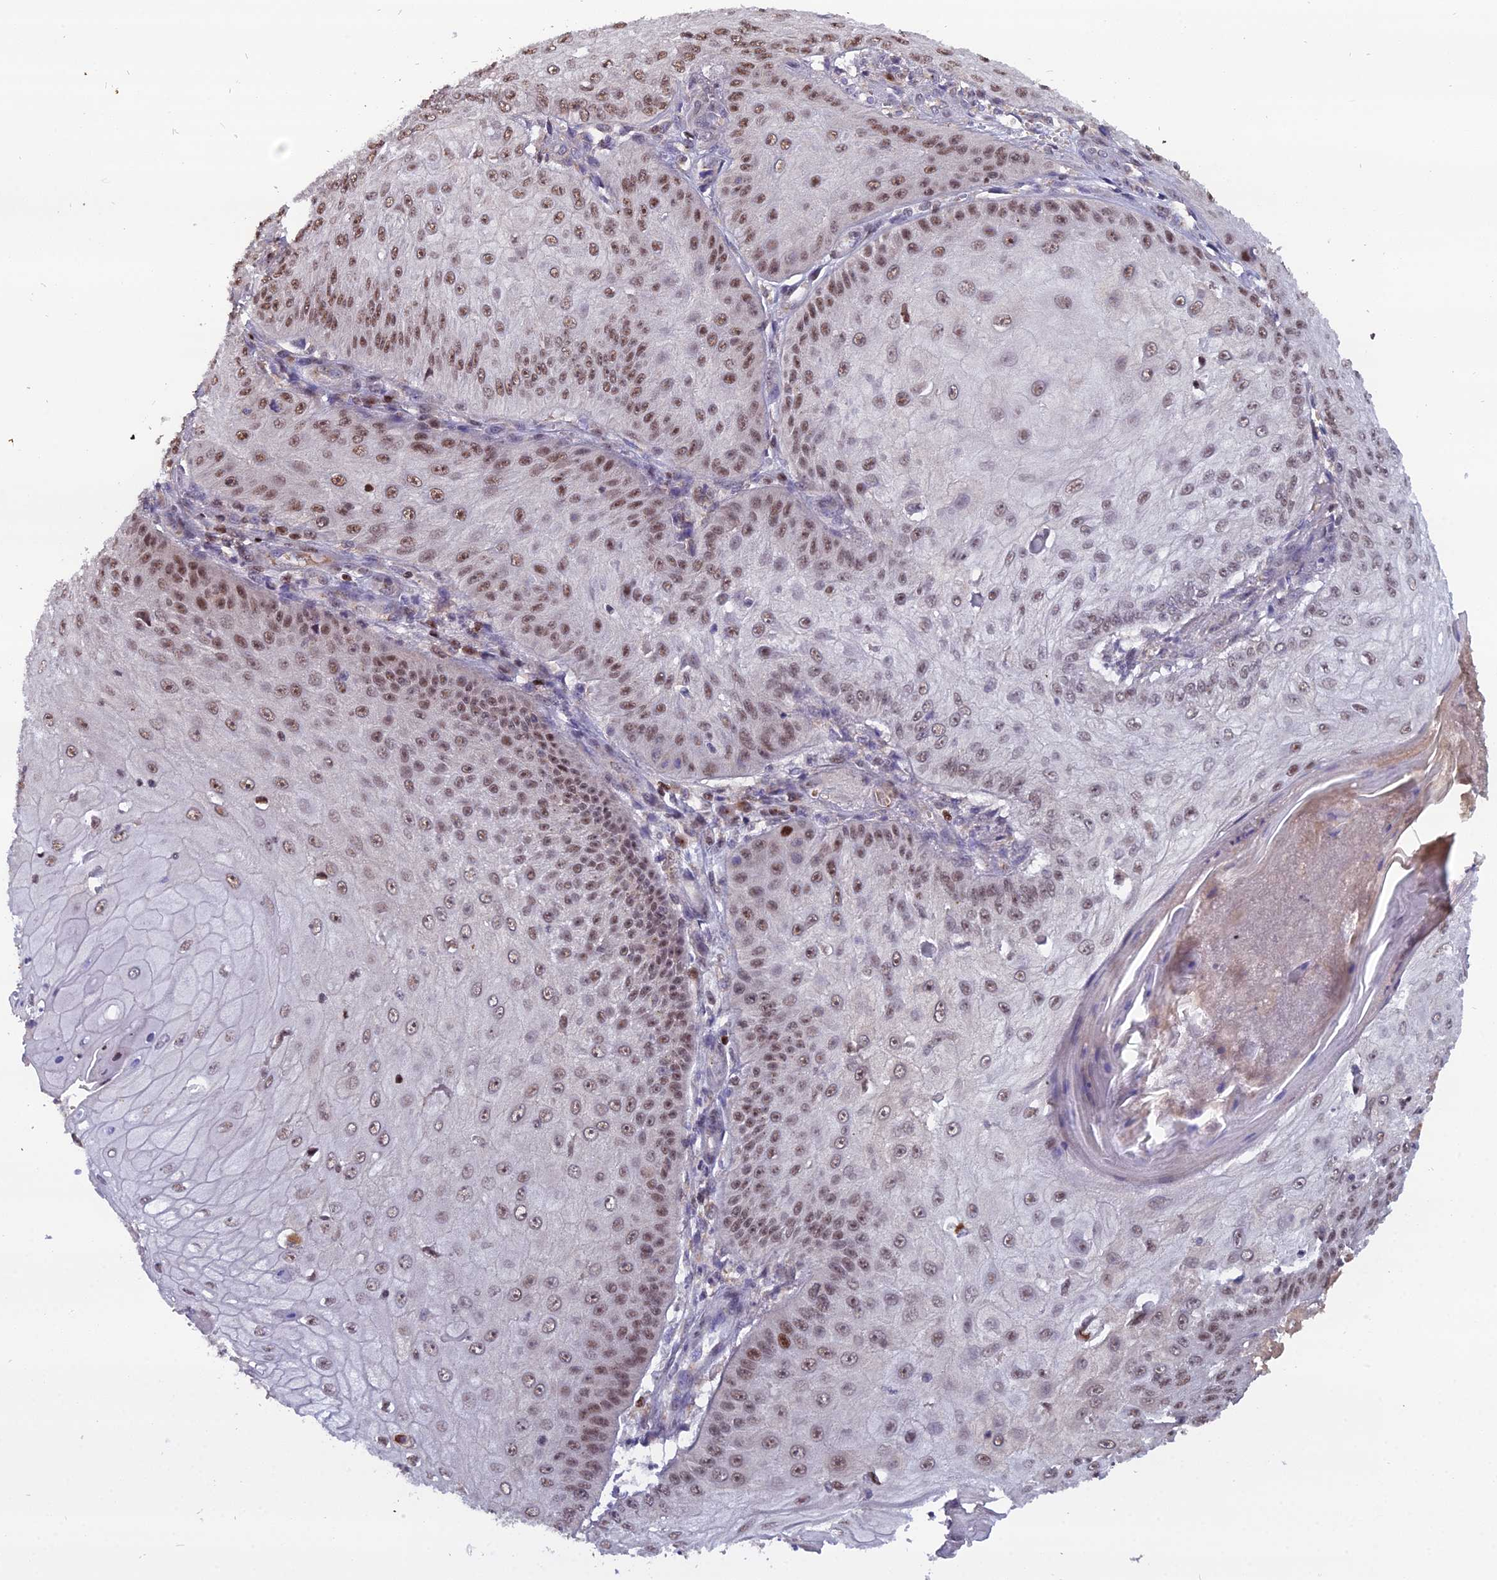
{"staining": {"intensity": "moderate", "quantity": ">75%", "location": "nuclear"}, "tissue": "skin cancer", "cell_type": "Tumor cells", "image_type": "cancer", "snomed": [{"axis": "morphology", "description": "Squamous cell carcinoma, NOS"}, {"axis": "topography", "description": "Skin"}], "caption": "DAB (3,3'-diaminobenzidine) immunohistochemical staining of skin squamous cell carcinoma shows moderate nuclear protein expression in approximately >75% of tumor cells.", "gene": "ARL2", "patient": {"sex": "male", "age": 70}}